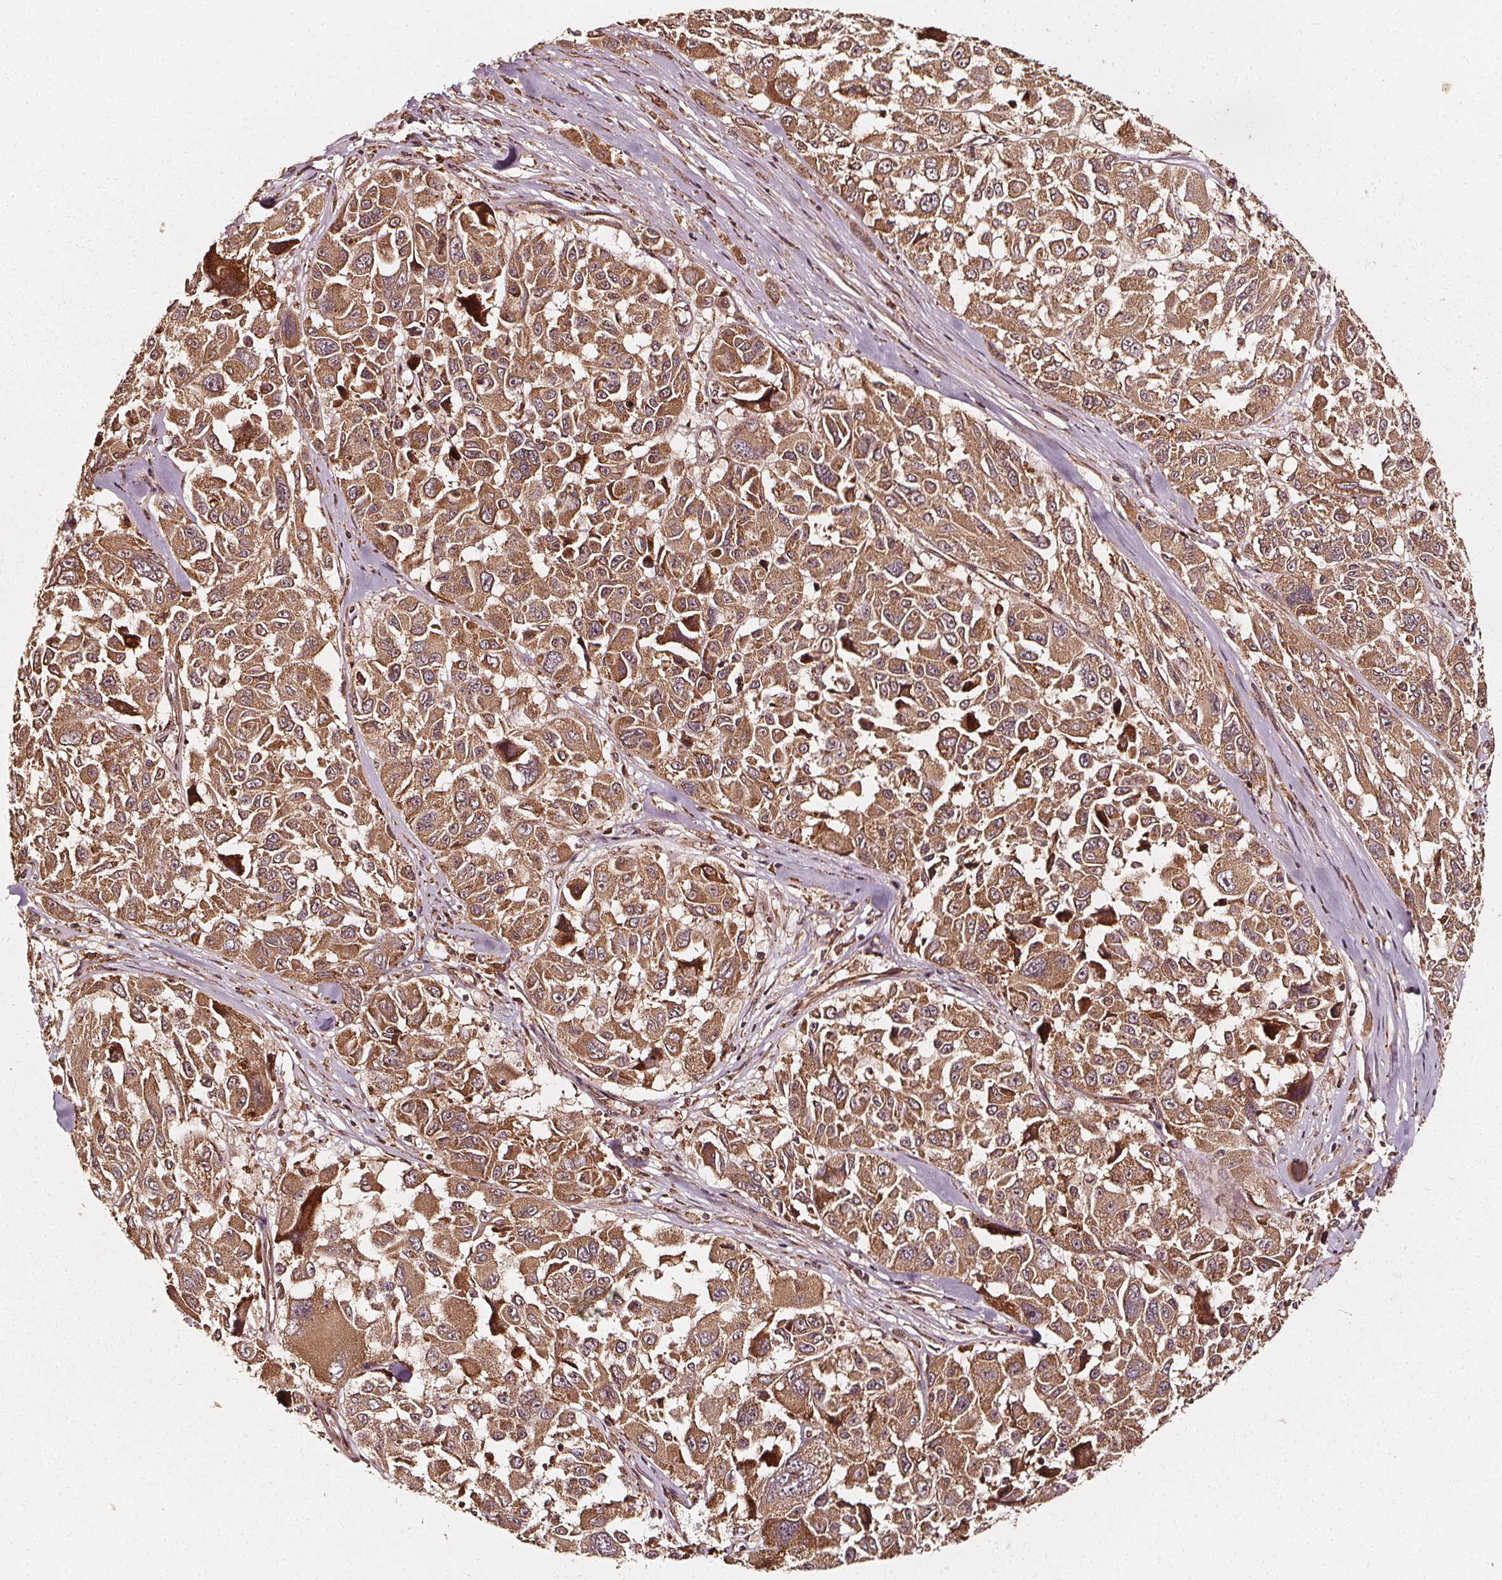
{"staining": {"intensity": "moderate", "quantity": ">75%", "location": "cytoplasmic/membranous"}, "tissue": "melanoma", "cell_type": "Tumor cells", "image_type": "cancer", "snomed": [{"axis": "morphology", "description": "Malignant melanoma, NOS"}, {"axis": "topography", "description": "Skin"}], "caption": "Protein positivity by immunohistochemistry (IHC) exhibits moderate cytoplasmic/membranous expression in approximately >75% of tumor cells in melanoma.", "gene": "NPC1", "patient": {"sex": "female", "age": 66}}